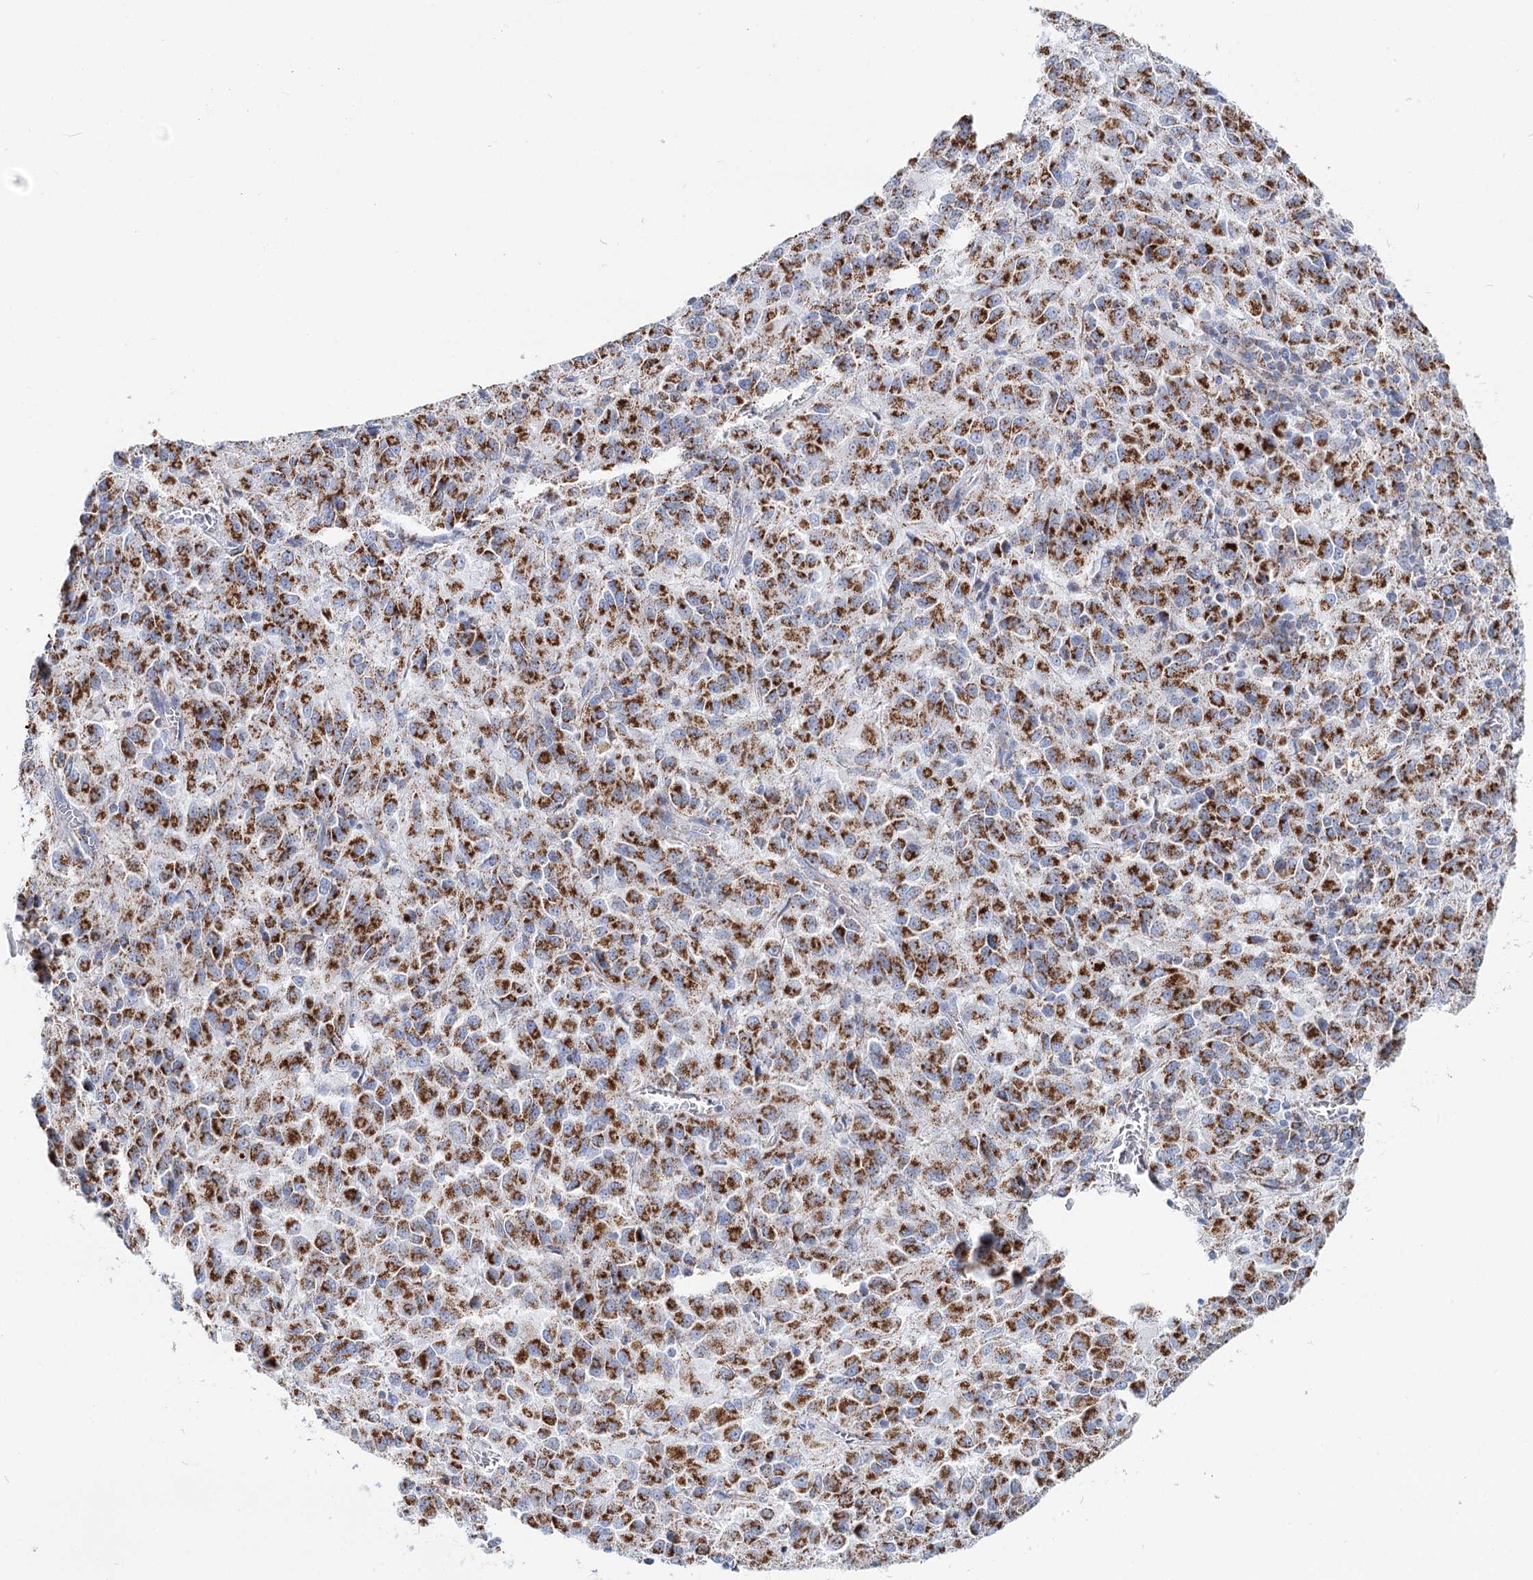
{"staining": {"intensity": "strong", "quantity": ">75%", "location": "cytoplasmic/membranous"}, "tissue": "melanoma", "cell_type": "Tumor cells", "image_type": "cancer", "snomed": [{"axis": "morphology", "description": "Malignant melanoma, Metastatic site"}, {"axis": "topography", "description": "Lung"}], "caption": "Immunohistochemistry (IHC) of melanoma exhibits high levels of strong cytoplasmic/membranous positivity in approximately >75% of tumor cells.", "gene": "MCCC2", "patient": {"sex": "male", "age": 64}}